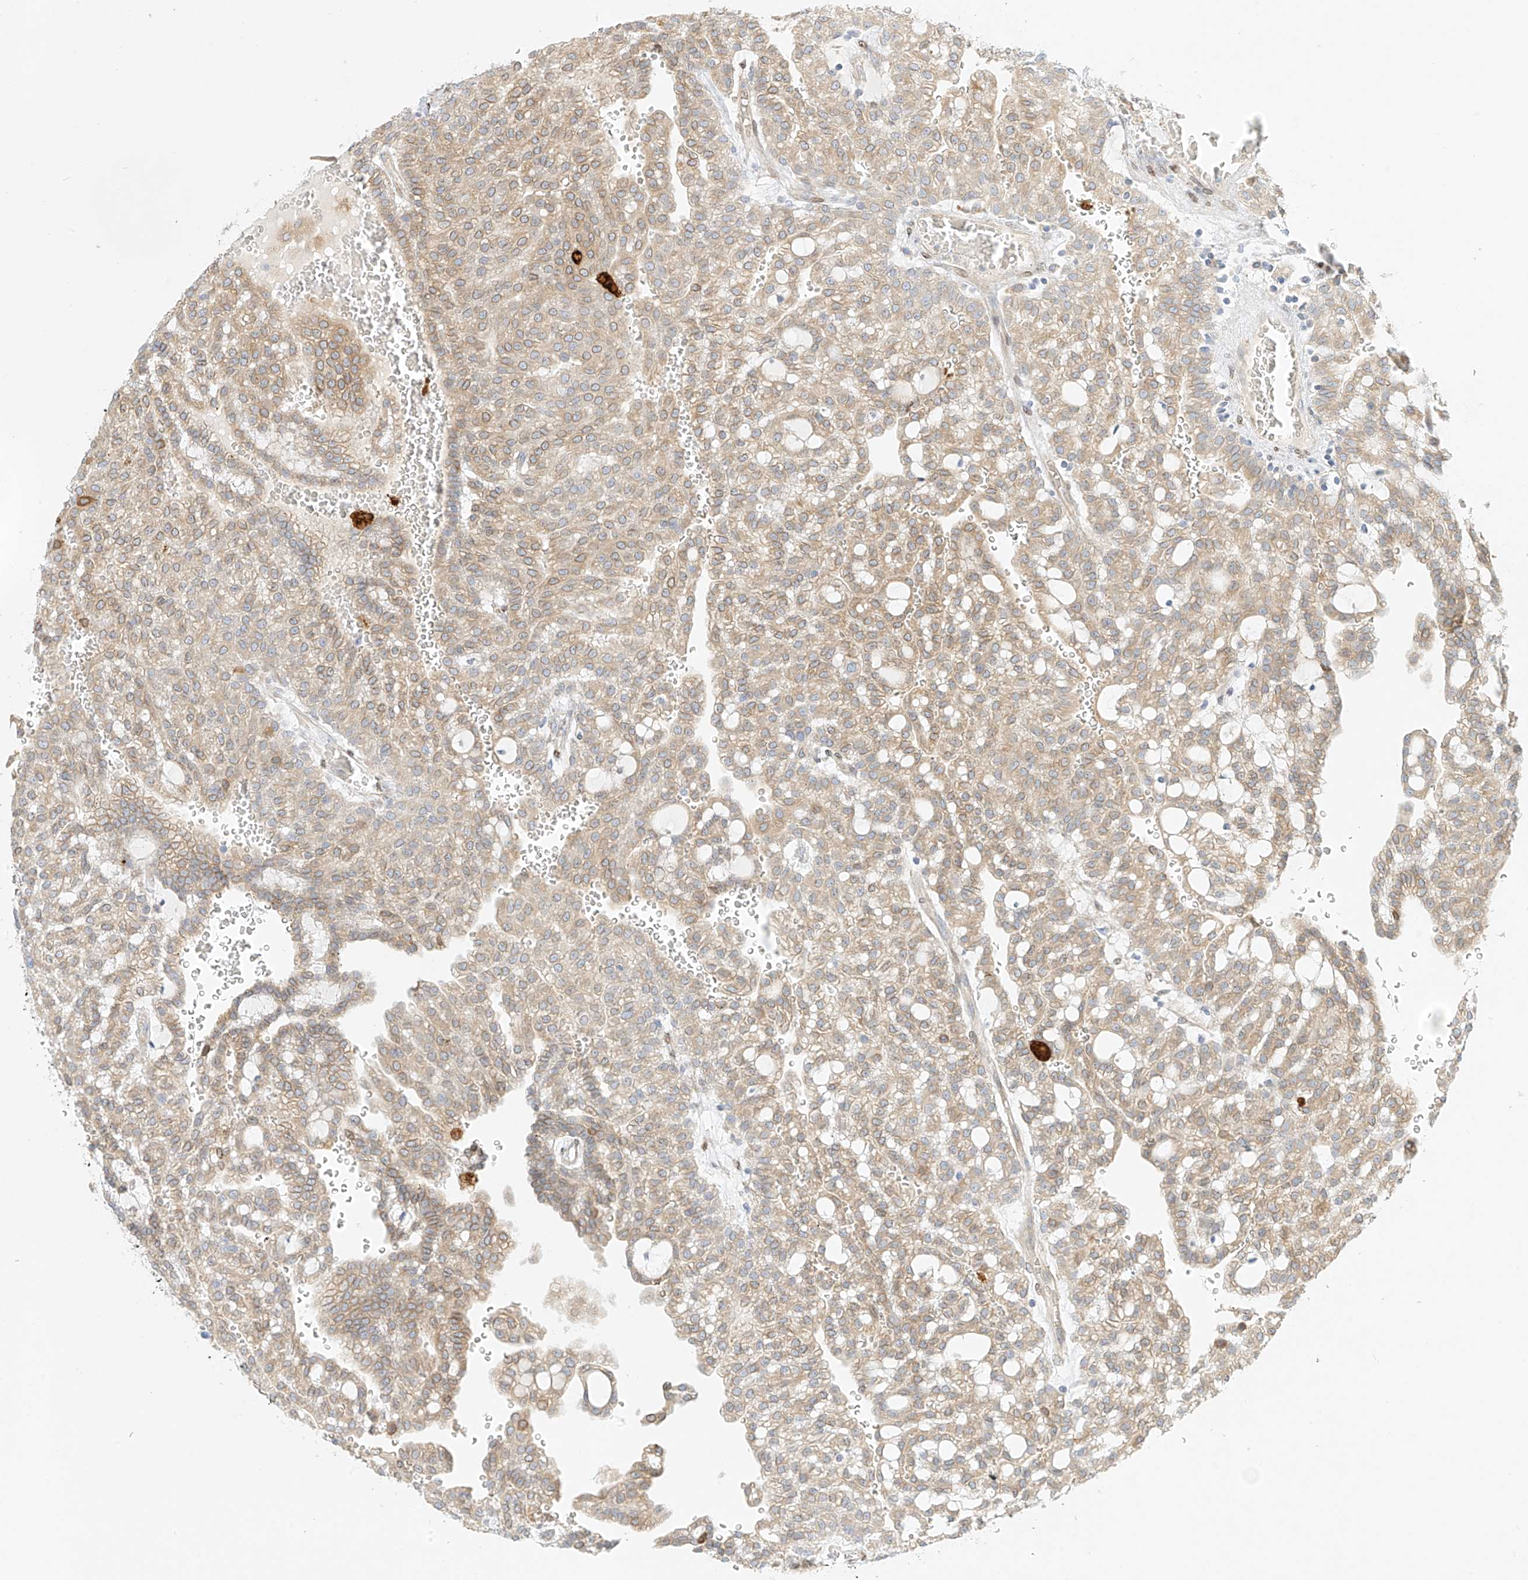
{"staining": {"intensity": "moderate", "quantity": ">75%", "location": "cytoplasmic/membranous"}, "tissue": "renal cancer", "cell_type": "Tumor cells", "image_type": "cancer", "snomed": [{"axis": "morphology", "description": "Adenocarcinoma, NOS"}, {"axis": "topography", "description": "Kidney"}], "caption": "Approximately >75% of tumor cells in human renal cancer reveal moderate cytoplasmic/membranous protein staining as visualized by brown immunohistochemical staining.", "gene": "PCYOX1", "patient": {"sex": "male", "age": 63}}